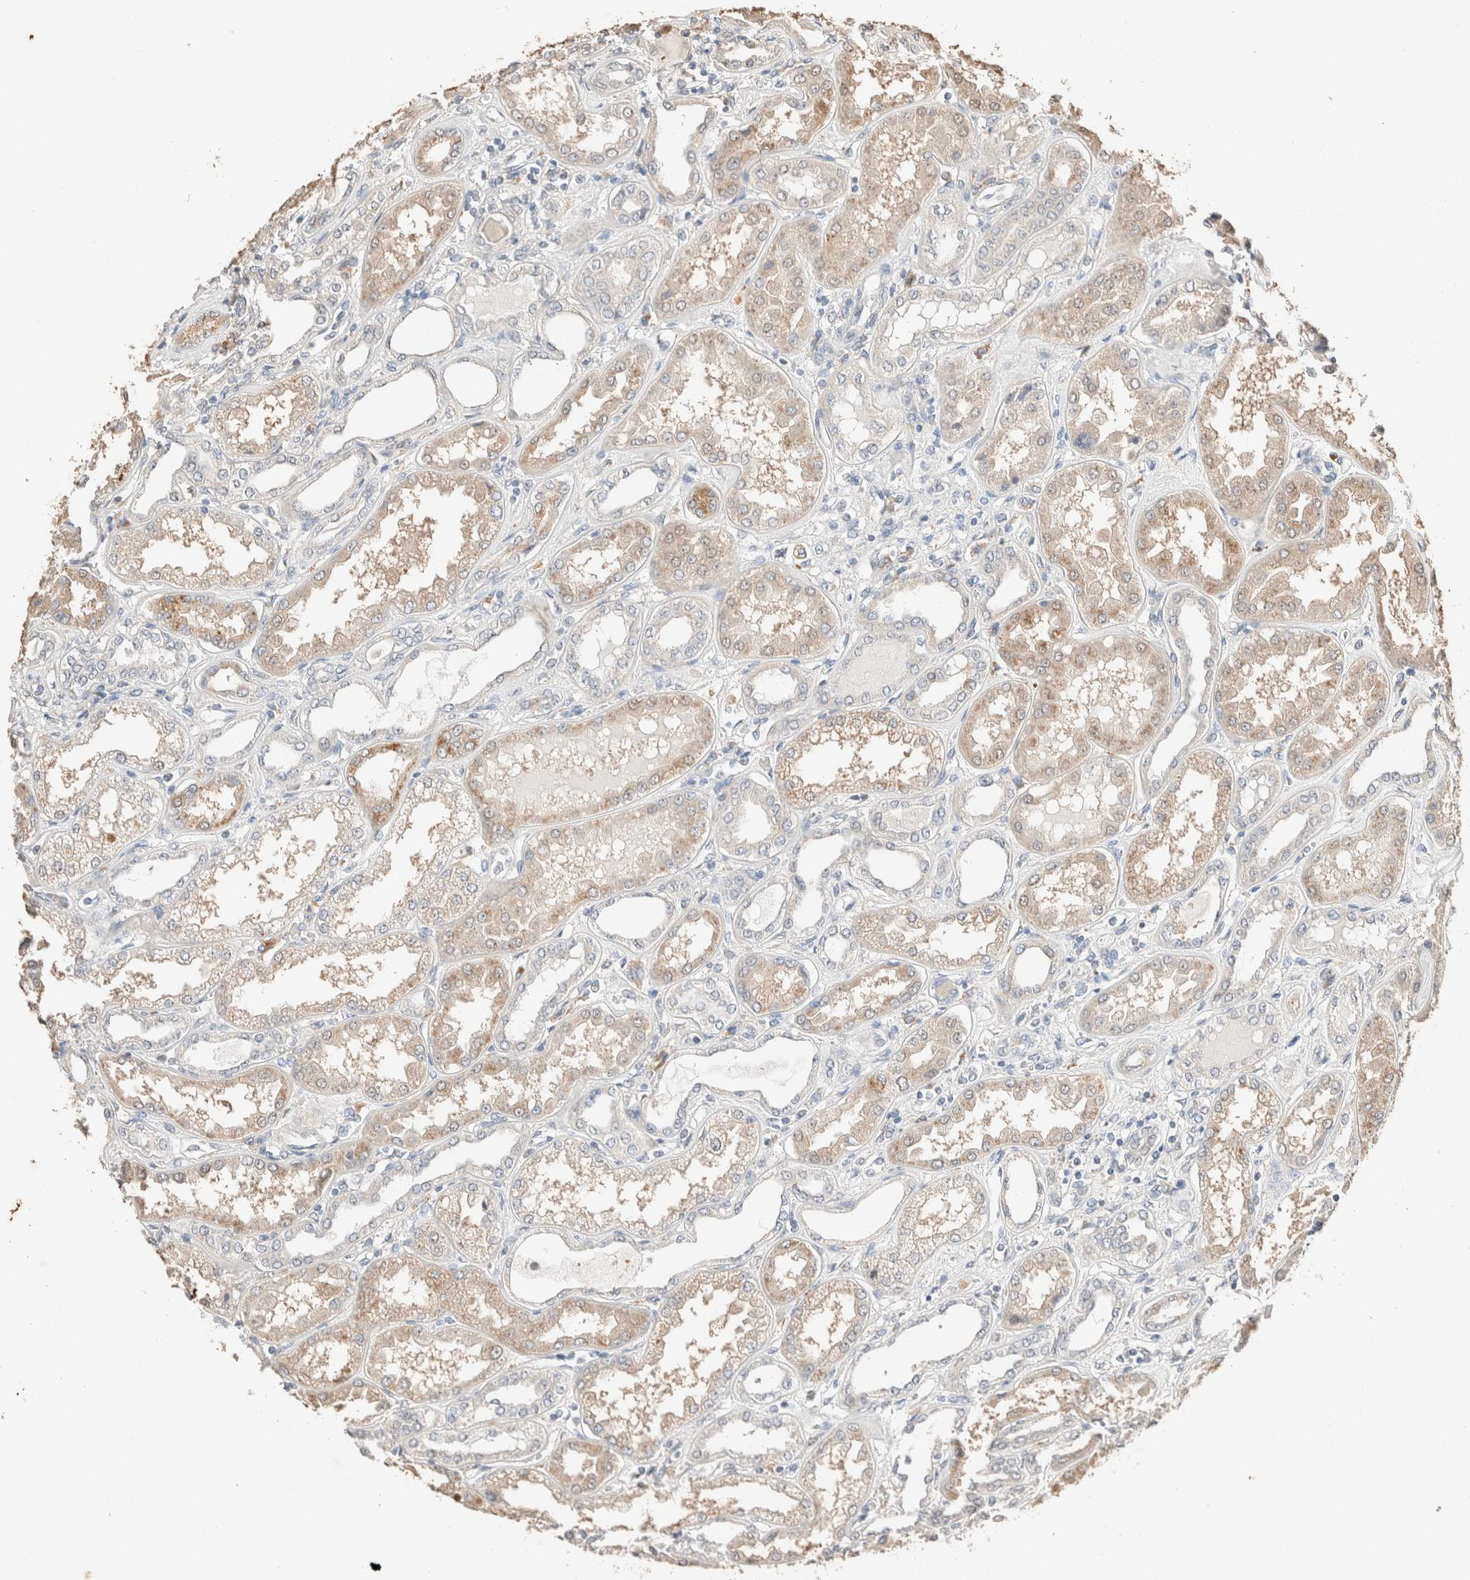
{"staining": {"intensity": "negative", "quantity": "none", "location": "none"}, "tissue": "kidney", "cell_type": "Cells in glomeruli", "image_type": "normal", "snomed": [{"axis": "morphology", "description": "Normal tissue, NOS"}, {"axis": "topography", "description": "Kidney"}], "caption": "Human kidney stained for a protein using immunohistochemistry displays no positivity in cells in glomeruli.", "gene": "TUBD1", "patient": {"sex": "female", "age": 56}}